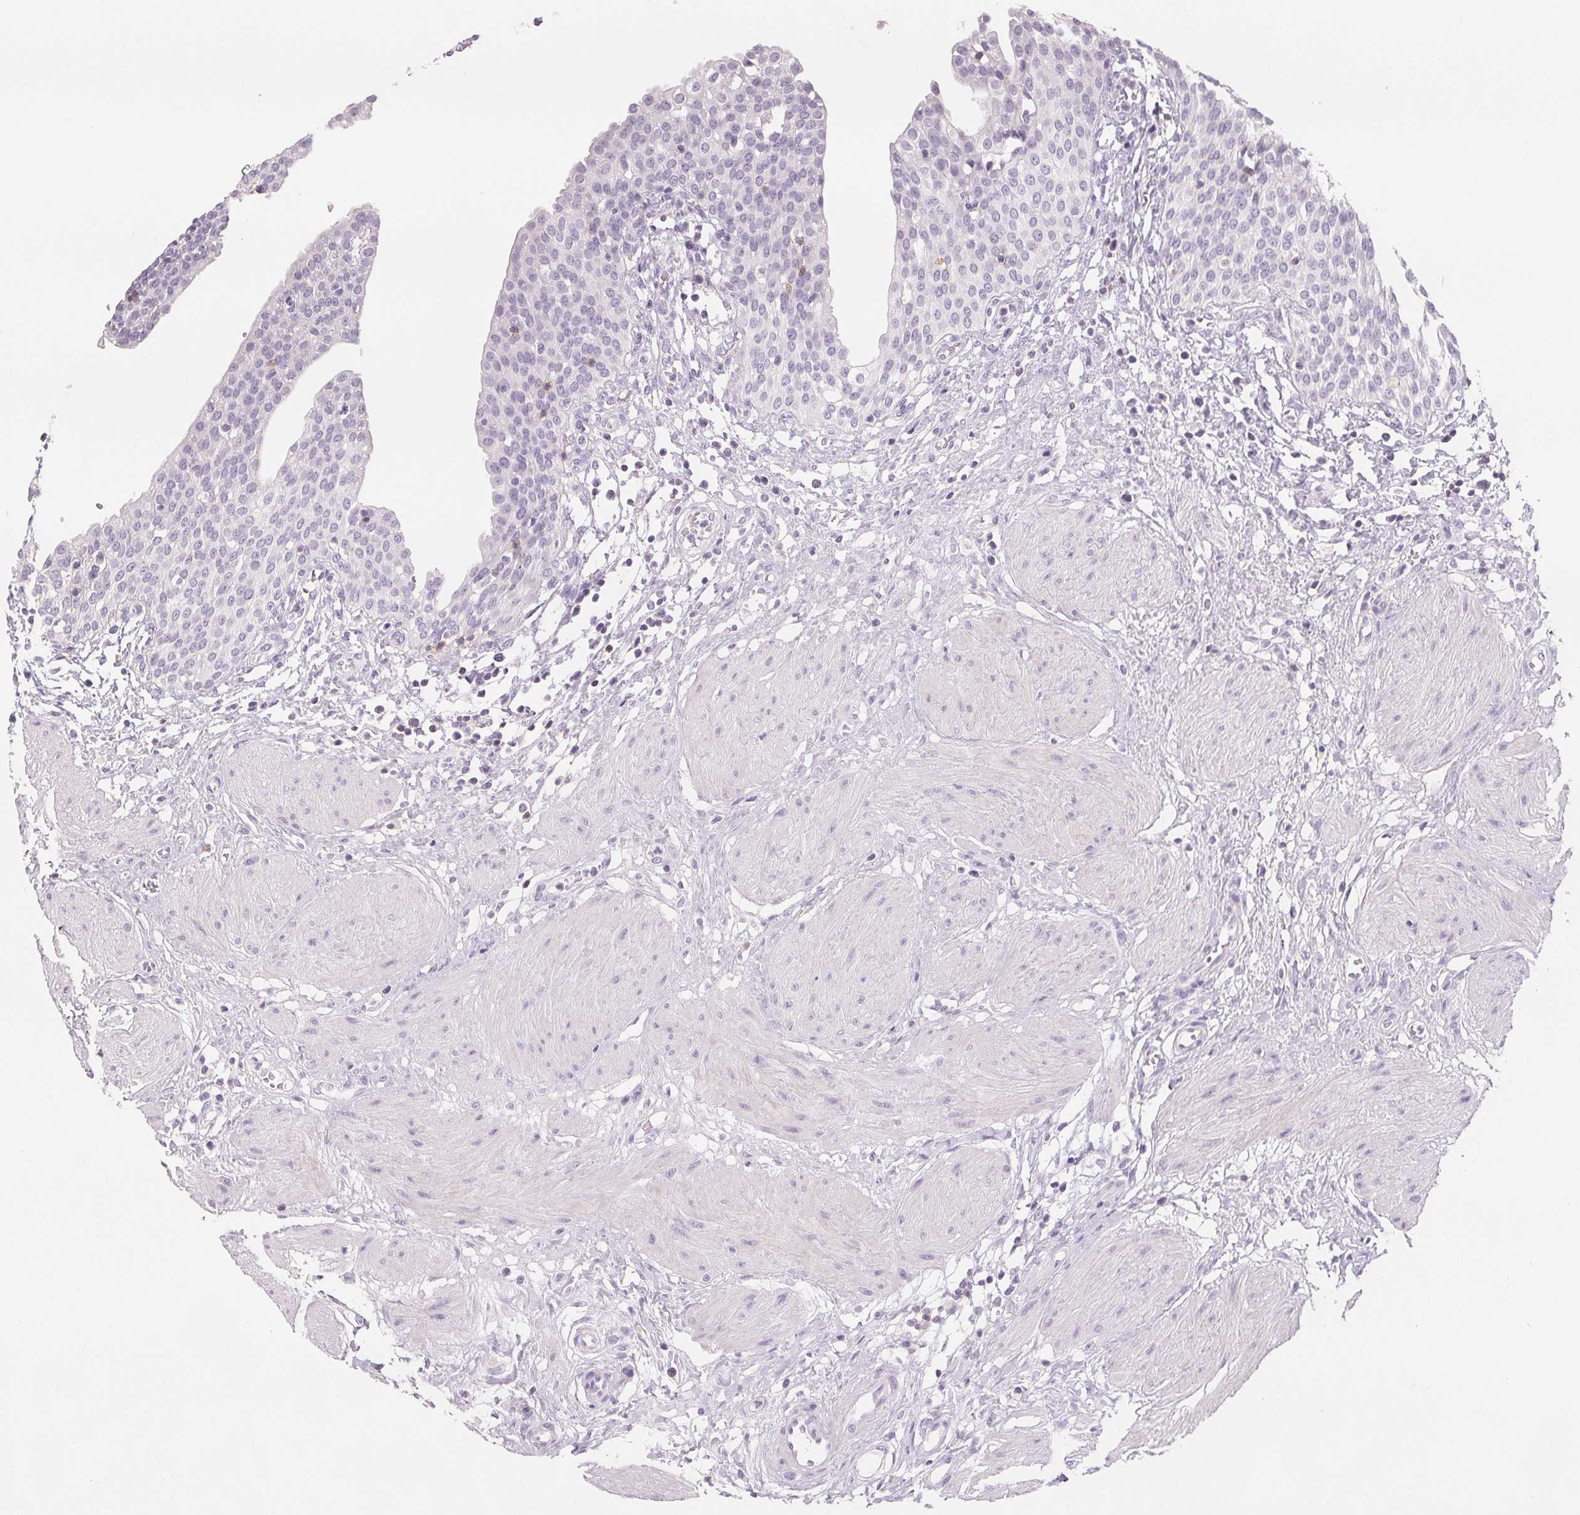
{"staining": {"intensity": "negative", "quantity": "none", "location": "none"}, "tissue": "urinary bladder", "cell_type": "Urothelial cells", "image_type": "normal", "snomed": [{"axis": "morphology", "description": "Normal tissue, NOS"}, {"axis": "topography", "description": "Urinary bladder"}], "caption": "Normal urinary bladder was stained to show a protein in brown. There is no significant expression in urothelial cells. (Brightfield microscopy of DAB (3,3'-diaminobenzidine) immunohistochemistry (IHC) at high magnification).", "gene": "CD69", "patient": {"sex": "male", "age": 55}}